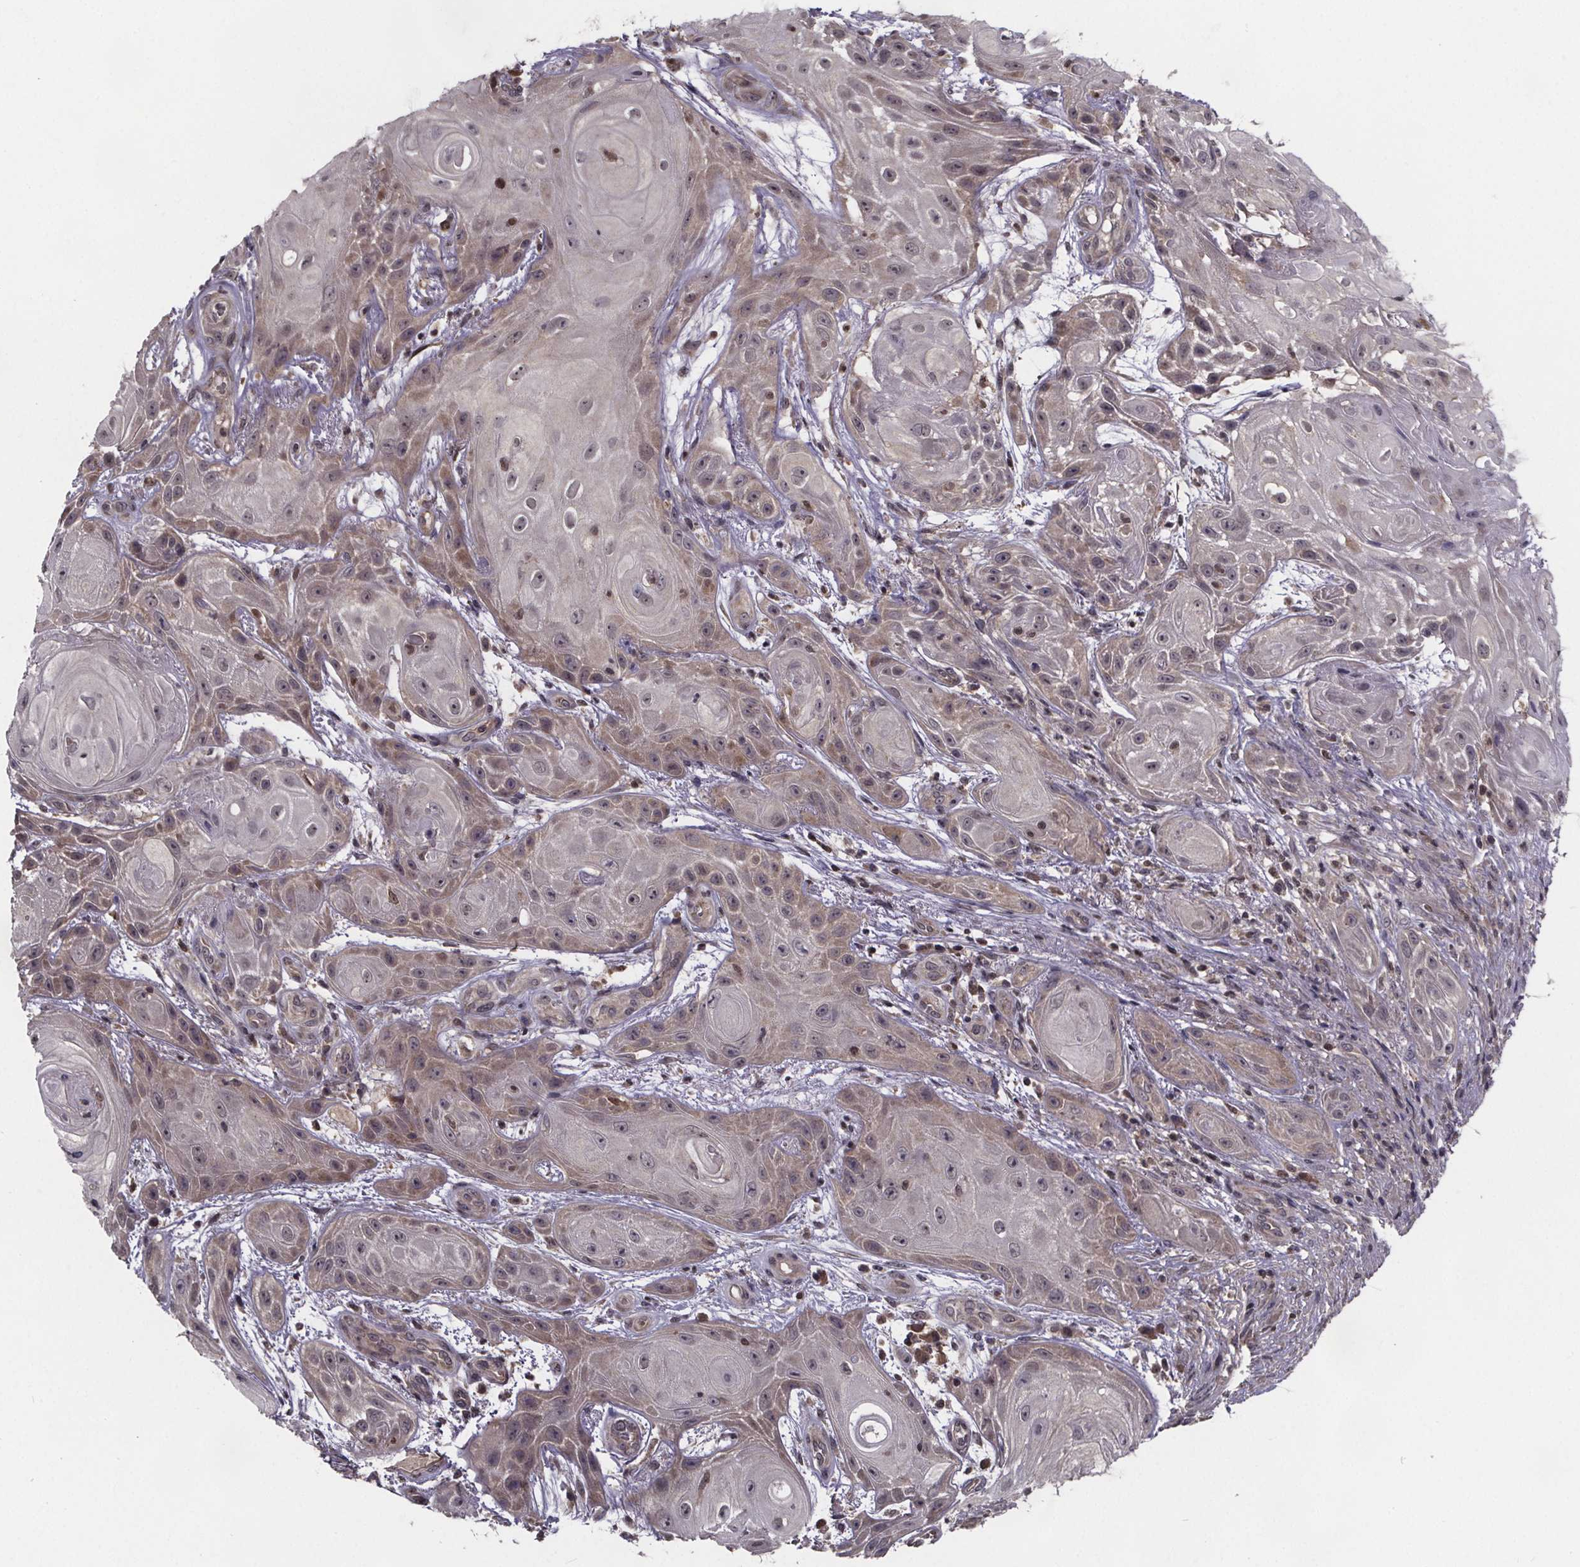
{"staining": {"intensity": "weak", "quantity": "<25%", "location": "cytoplasmic/membranous,nuclear"}, "tissue": "skin cancer", "cell_type": "Tumor cells", "image_type": "cancer", "snomed": [{"axis": "morphology", "description": "Squamous cell carcinoma, NOS"}, {"axis": "topography", "description": "Skin"}], "caption": "A high-resolution image shows IHC staining of squamous cell carcinoma (skin), which reveals no significant positivity in tumor cells.", "gene": "FN3KRP", "patient": {"sex": "male", "age": 62}}